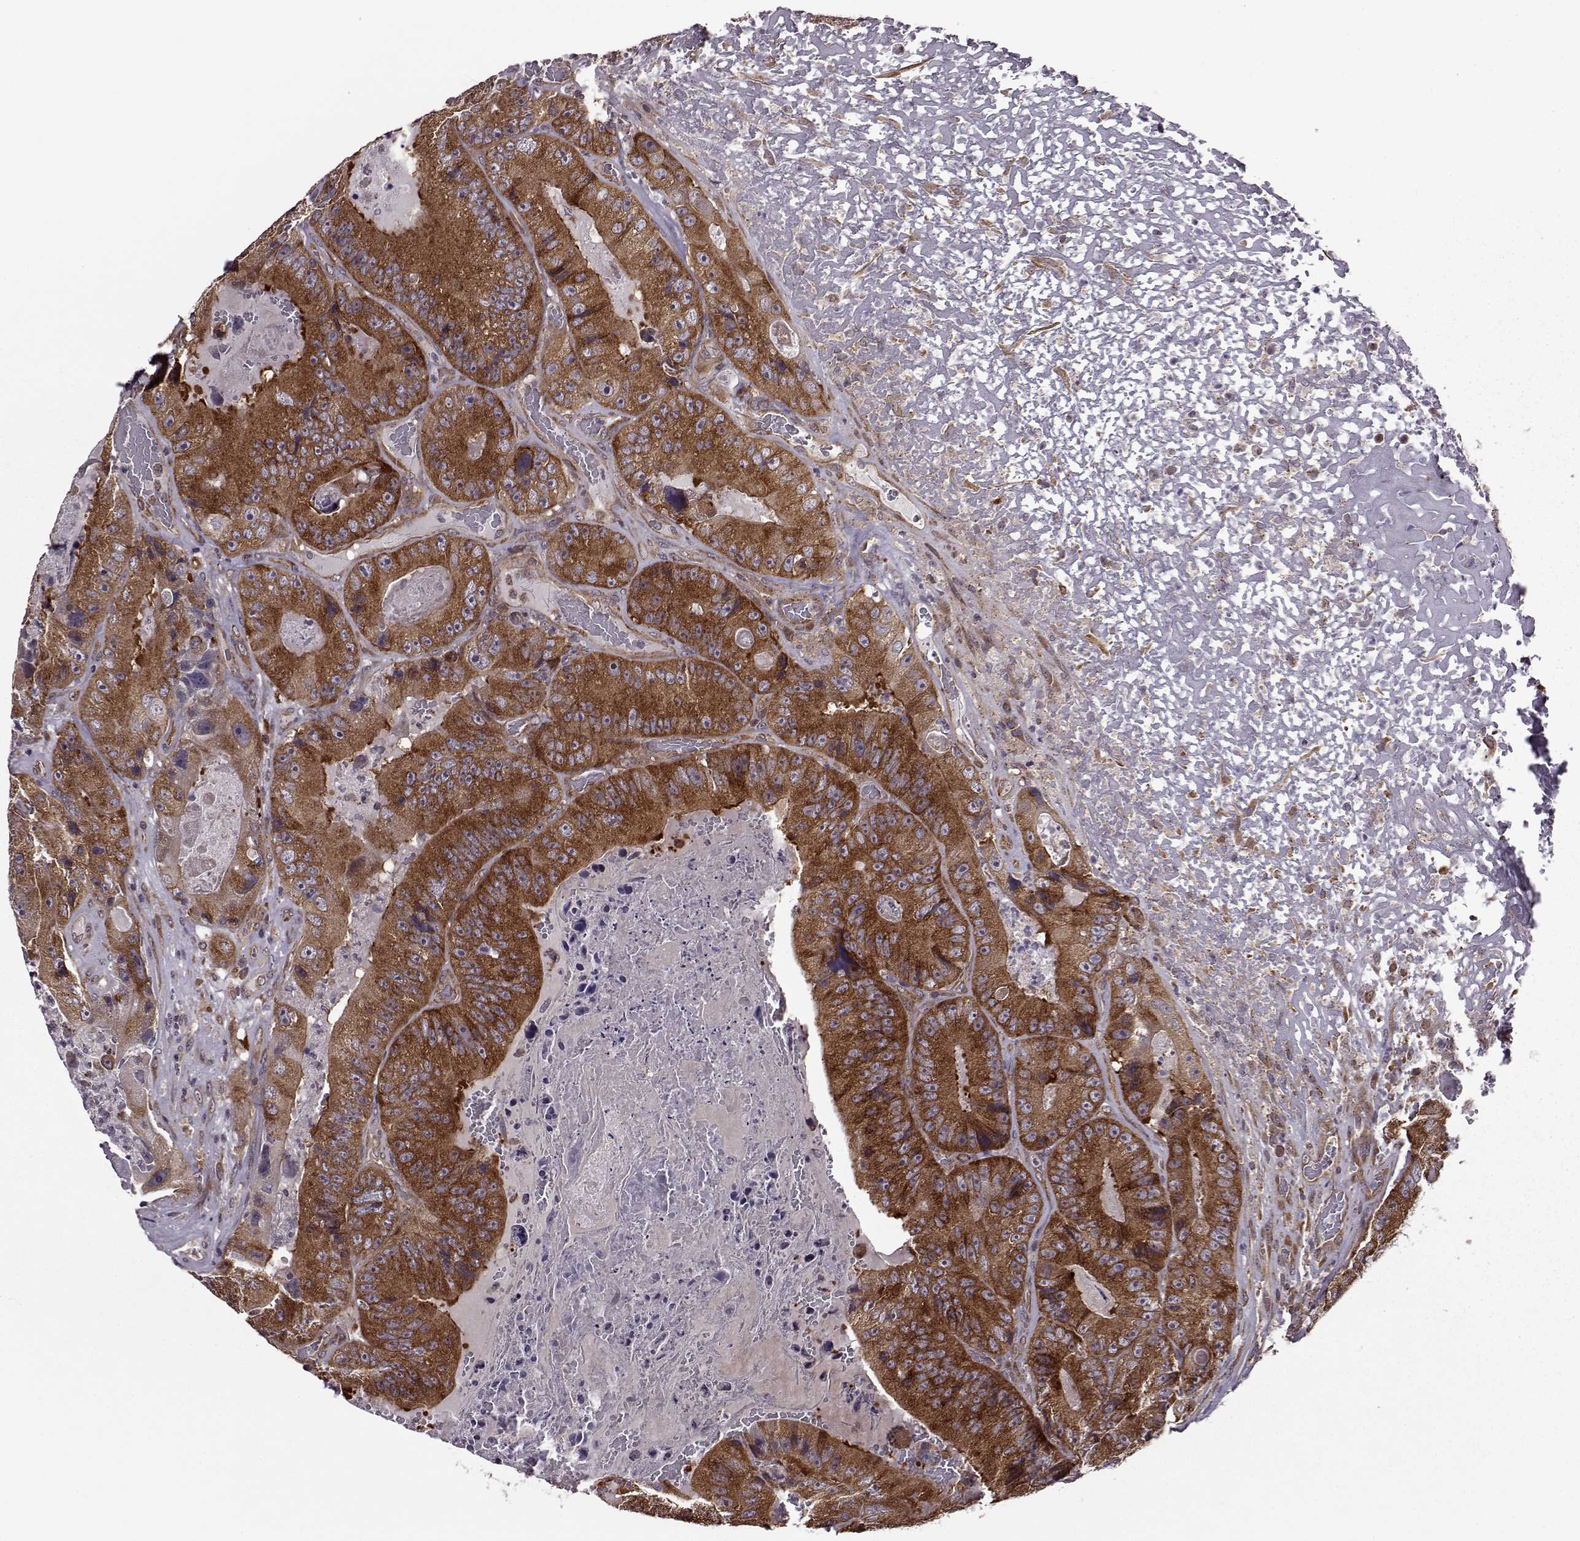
{"staining": {"intensity": "strong", "quantity": ">75%", "location": "cytoplasmic/membranous"}, "tissue": "colorectal cancer", "cell_type": "Tumor cells", "image_type": "cancer", "snomed": [{"axis": "morphology", "description": "Adenocarcinoma, NOS"}, {"axis": "topography", "description": "Colon"}], "caption": "Colorectal cancer stained with a brown dye exhibits strong cytoplasmic/membranous positive staining in about >75% of tumor cells.", "gene": "URI1", "patient": {"sex": "female", "age": 86}}